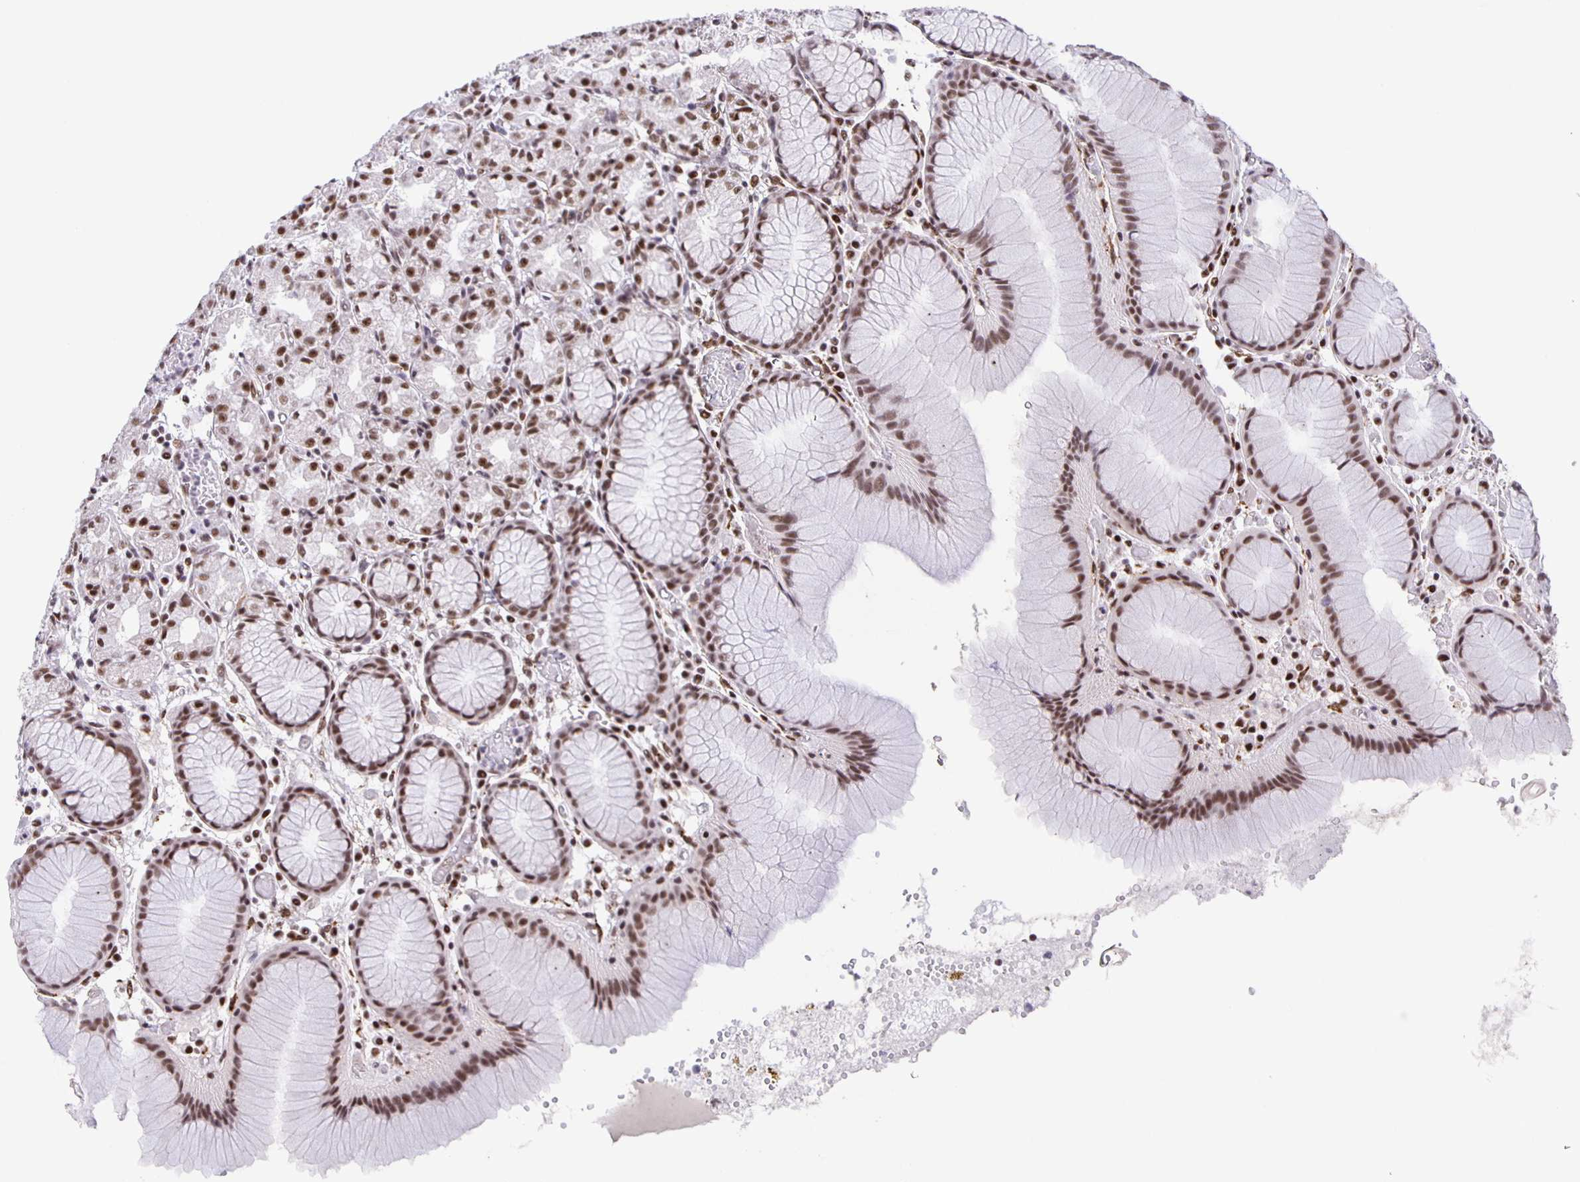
{"staining": {"intensity": "strong", "quantity": "25%-75%", "location": "nuclear"}, "tissue": "stomach", "cell_type": "Glandular cells", "image_type": "normal", "snomed": [{"axis": "morphology", "description": "Normal tissue, NOS"}, {"axis": "topography", "description": "Stomach"}], "caption": "A high amount of strong nuclear expression is identified in about 25%-75% of glandular cells in normal stomach. The staining is performed using DAB (3,3'-diaminobenzidine) brown chromogen to label protein expression. The nuclei are counter-stained blue using hematoxylin.", "gene": "ZRANB2", "patient": {"sex": "female", "age": 57}}